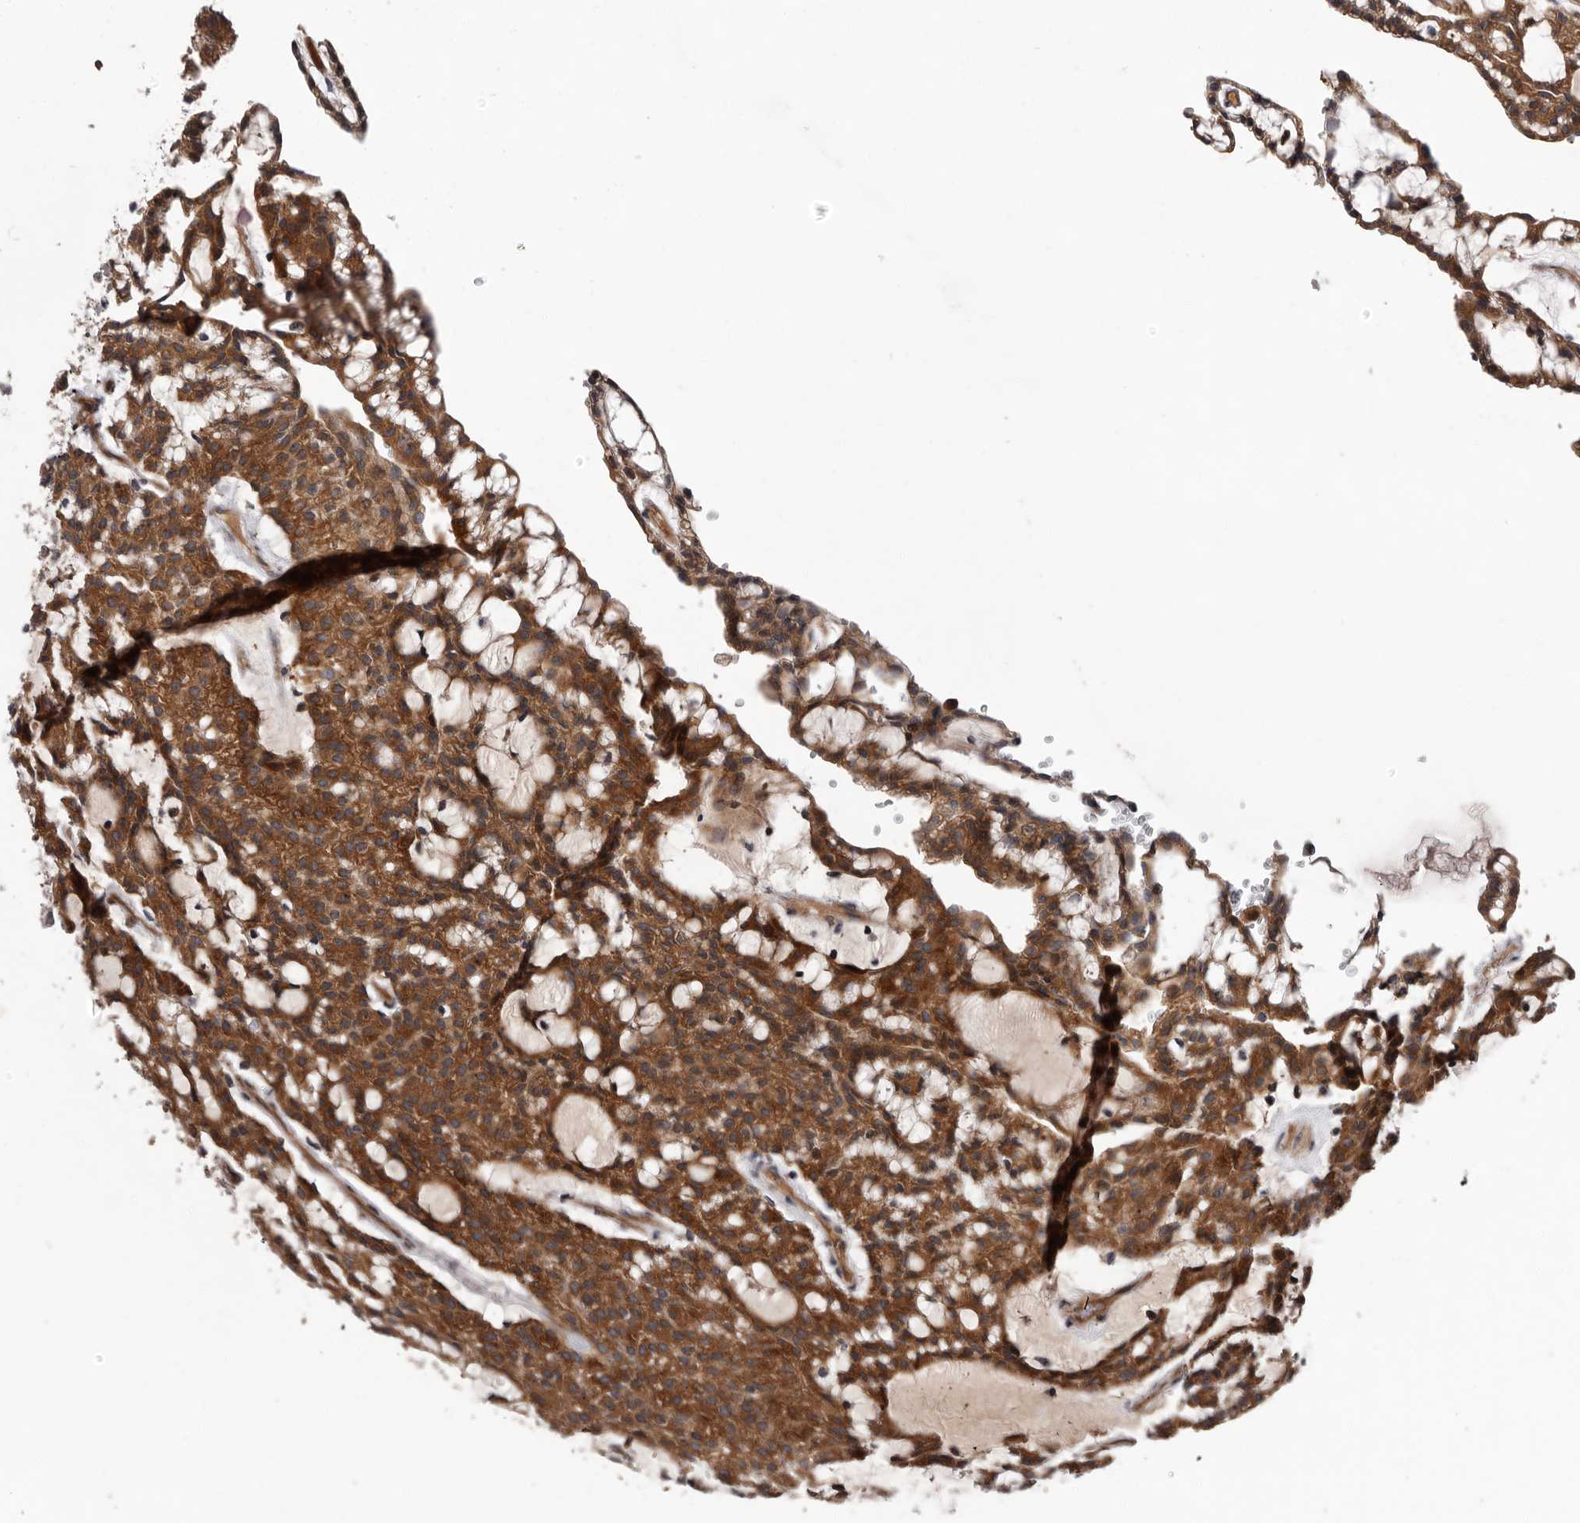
{"staining": {"intensity": "strong", "quantity": ">75%", "location": "cytoplasmic/membranous"}, "tissue": "renal cancer", "cell_type": "Tumor cells", "image_type": "cancer", "snomed": [{"axis": "morphology", "description": "Adenocarcinoma, NOS"}, {"axis": "topography", "description": "Kidney"}], "caption": "IHC staining of renal adenocarcinoma, which exhibits high levels of strong cytoplasmic/membranous positivity in approximately >75% of tumor cells indicating strong cytoplasmic/membranous protein staining. The staining was performed using DAB (3,3'-diaminobenzidine) (brown) for protein detection and nuclei were counterstained in hematoxylin (blue).", "gene": "PRKD1", "patient": {"sex": "male", "age": 63}}